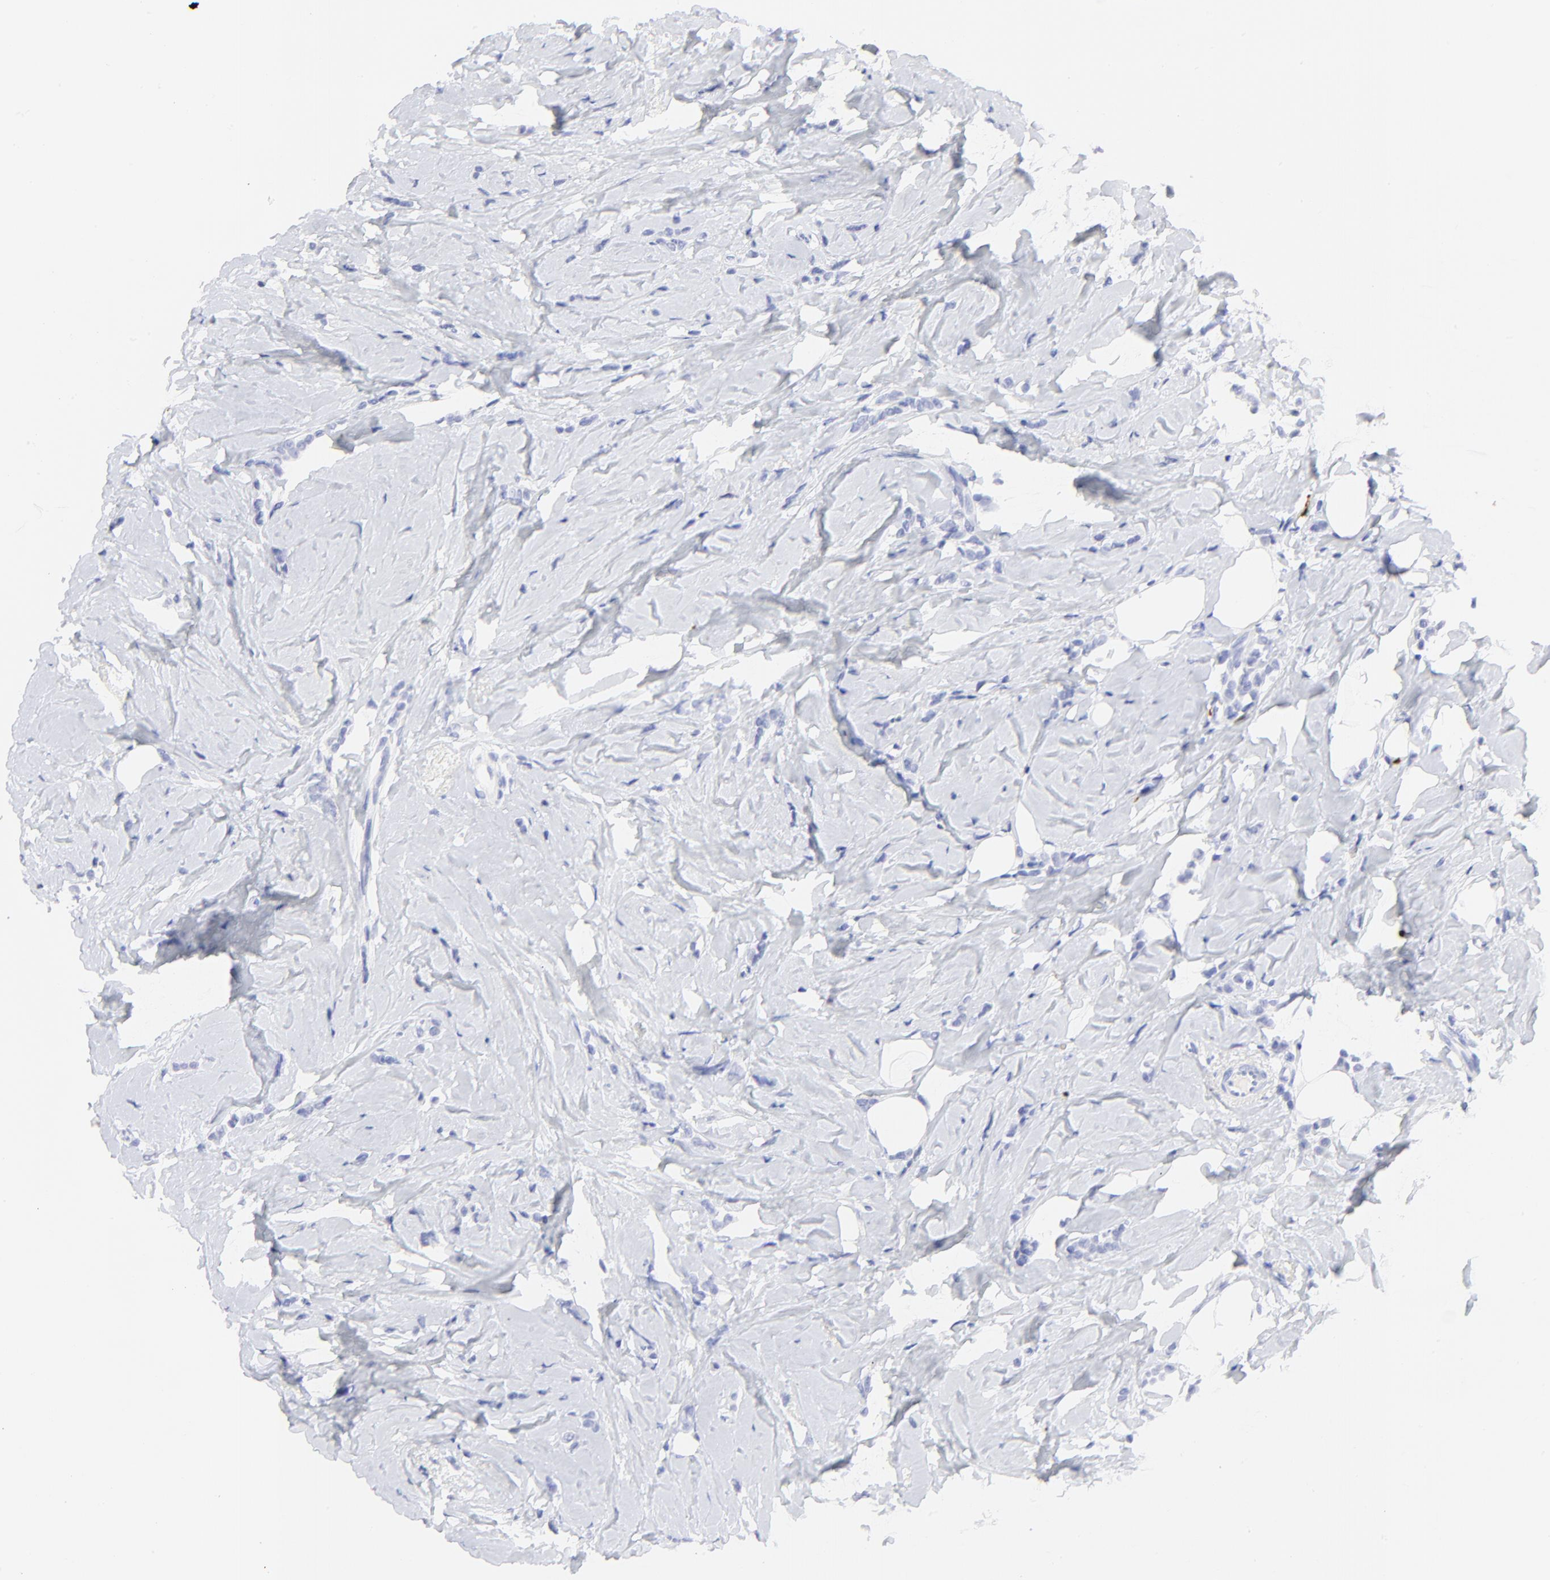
{"staining": {"intensity": "negative", "quantity": "none", "location": "none"}, "tissue": "breast cancer", "cell_type": "Tumor cells", "image_type": "cancer", "snomed": [{"axis": "morphology", "description": "Lobular carcinoma"}, {"axis": "topography", "description": "Breast"}], "caption": "Immunohistochemical staining of human breast cancer (lobular carcinoma) shows no significant expression in tumor cells. The staining was performed using DAB (3,3'-diaminobenzidine) to visualize the protein expression in brown, while the nuclei were stained in blue with hematoxylin (Magnification: 20x).", "gene": "S100A12", "patient": {"sex": "female", "age": 64}}